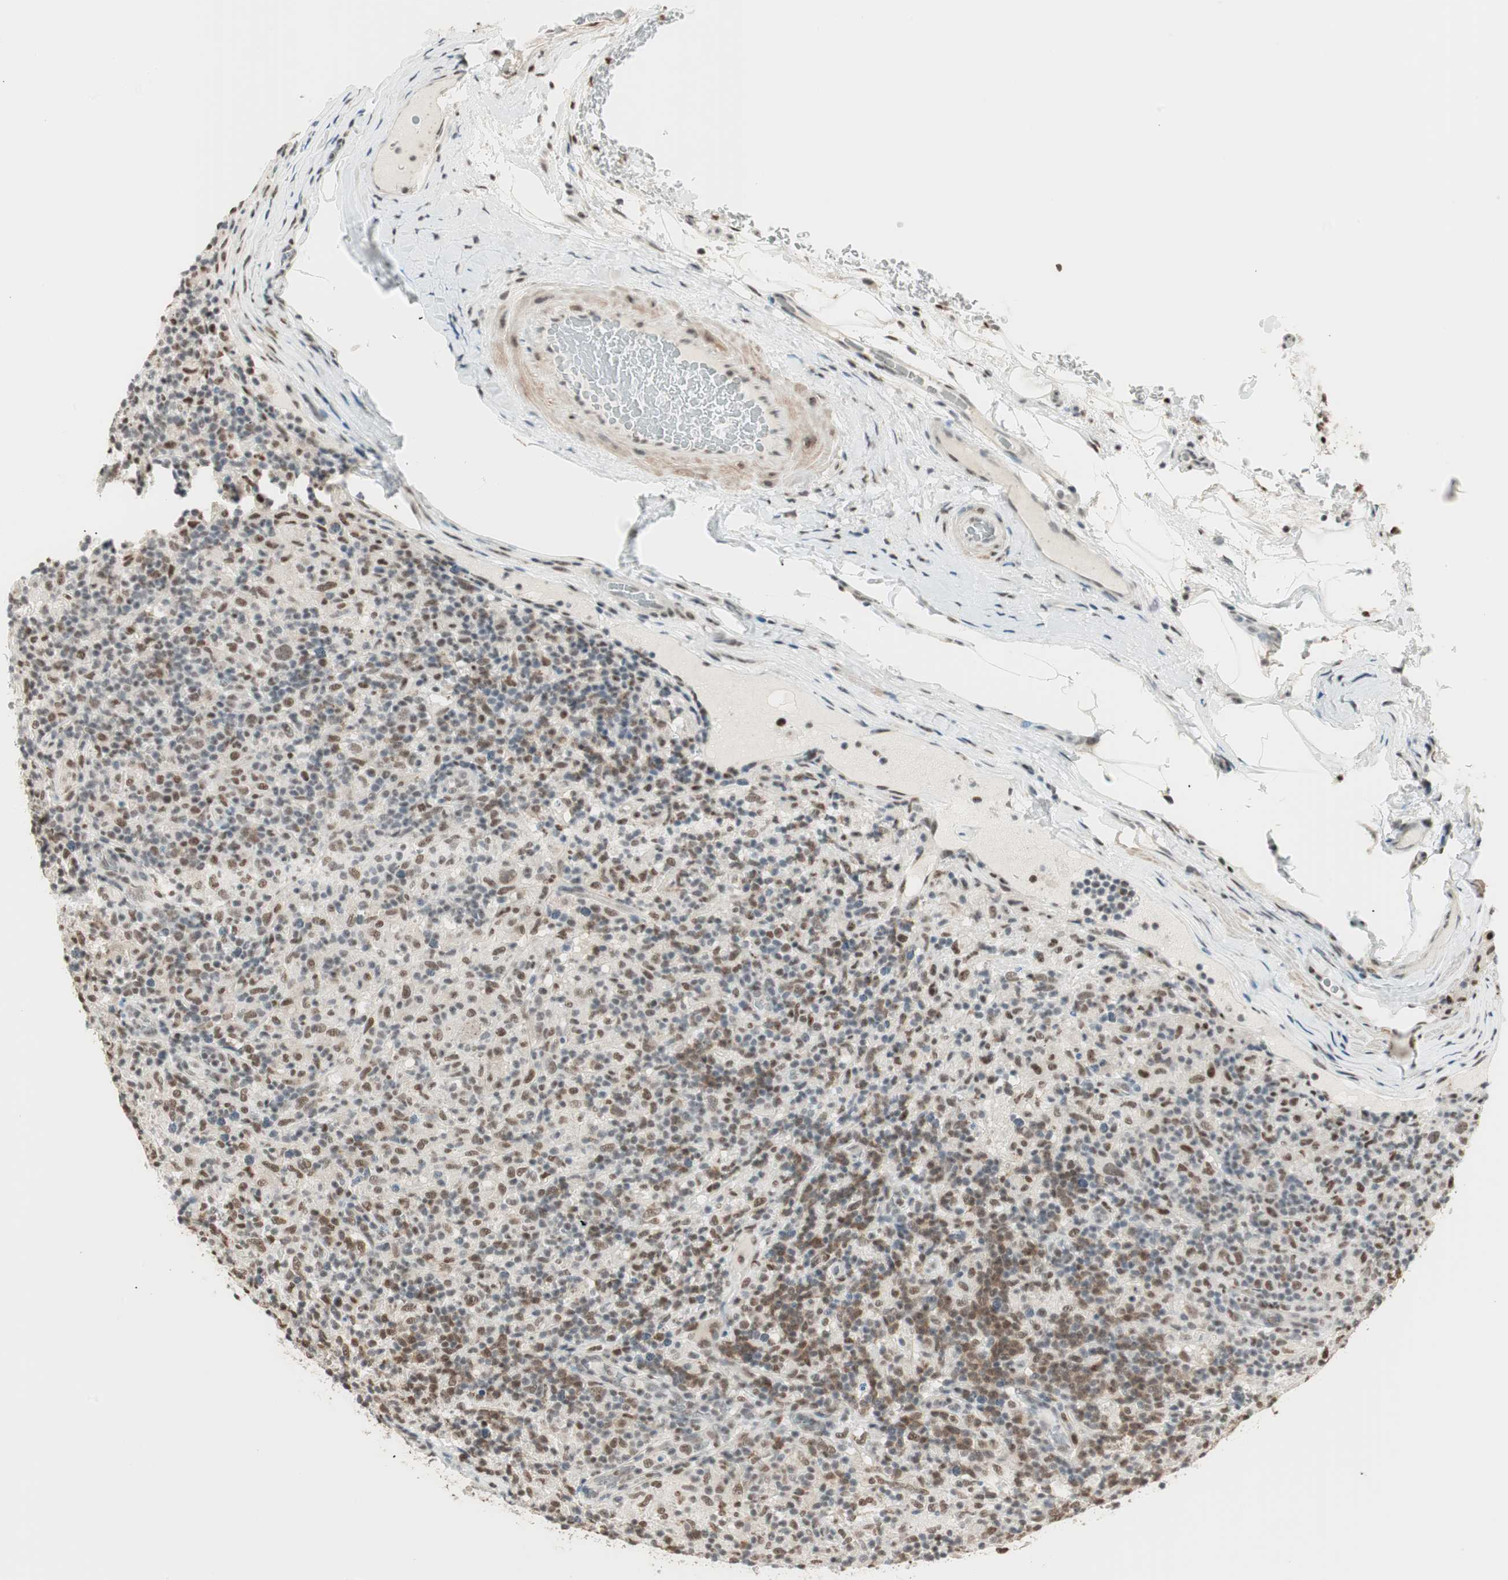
{"staining": {"intensity": "weak", "quantity": ">75%", "location": "nuclear"}, "tissue": "lymphoma", "cell_type": "Tumor cells", "image_type": "cancer", "snomed": [{"axis": "morphology", "description": "Hodgkin's disease, NOS"}, {"axis": "topography", "description": "Lymph node"}], "caption": "IHC micrograph of neoplastic tissue: Hodgkin's disease stained using immunohistochemistry exhibits low levels of weak protein expression localized specifically in the nuclear of tumor cells, appearing as a nuclear brown color.", "gene": "SMARCE1", "patient": {"sex": "male", "age": 70}}